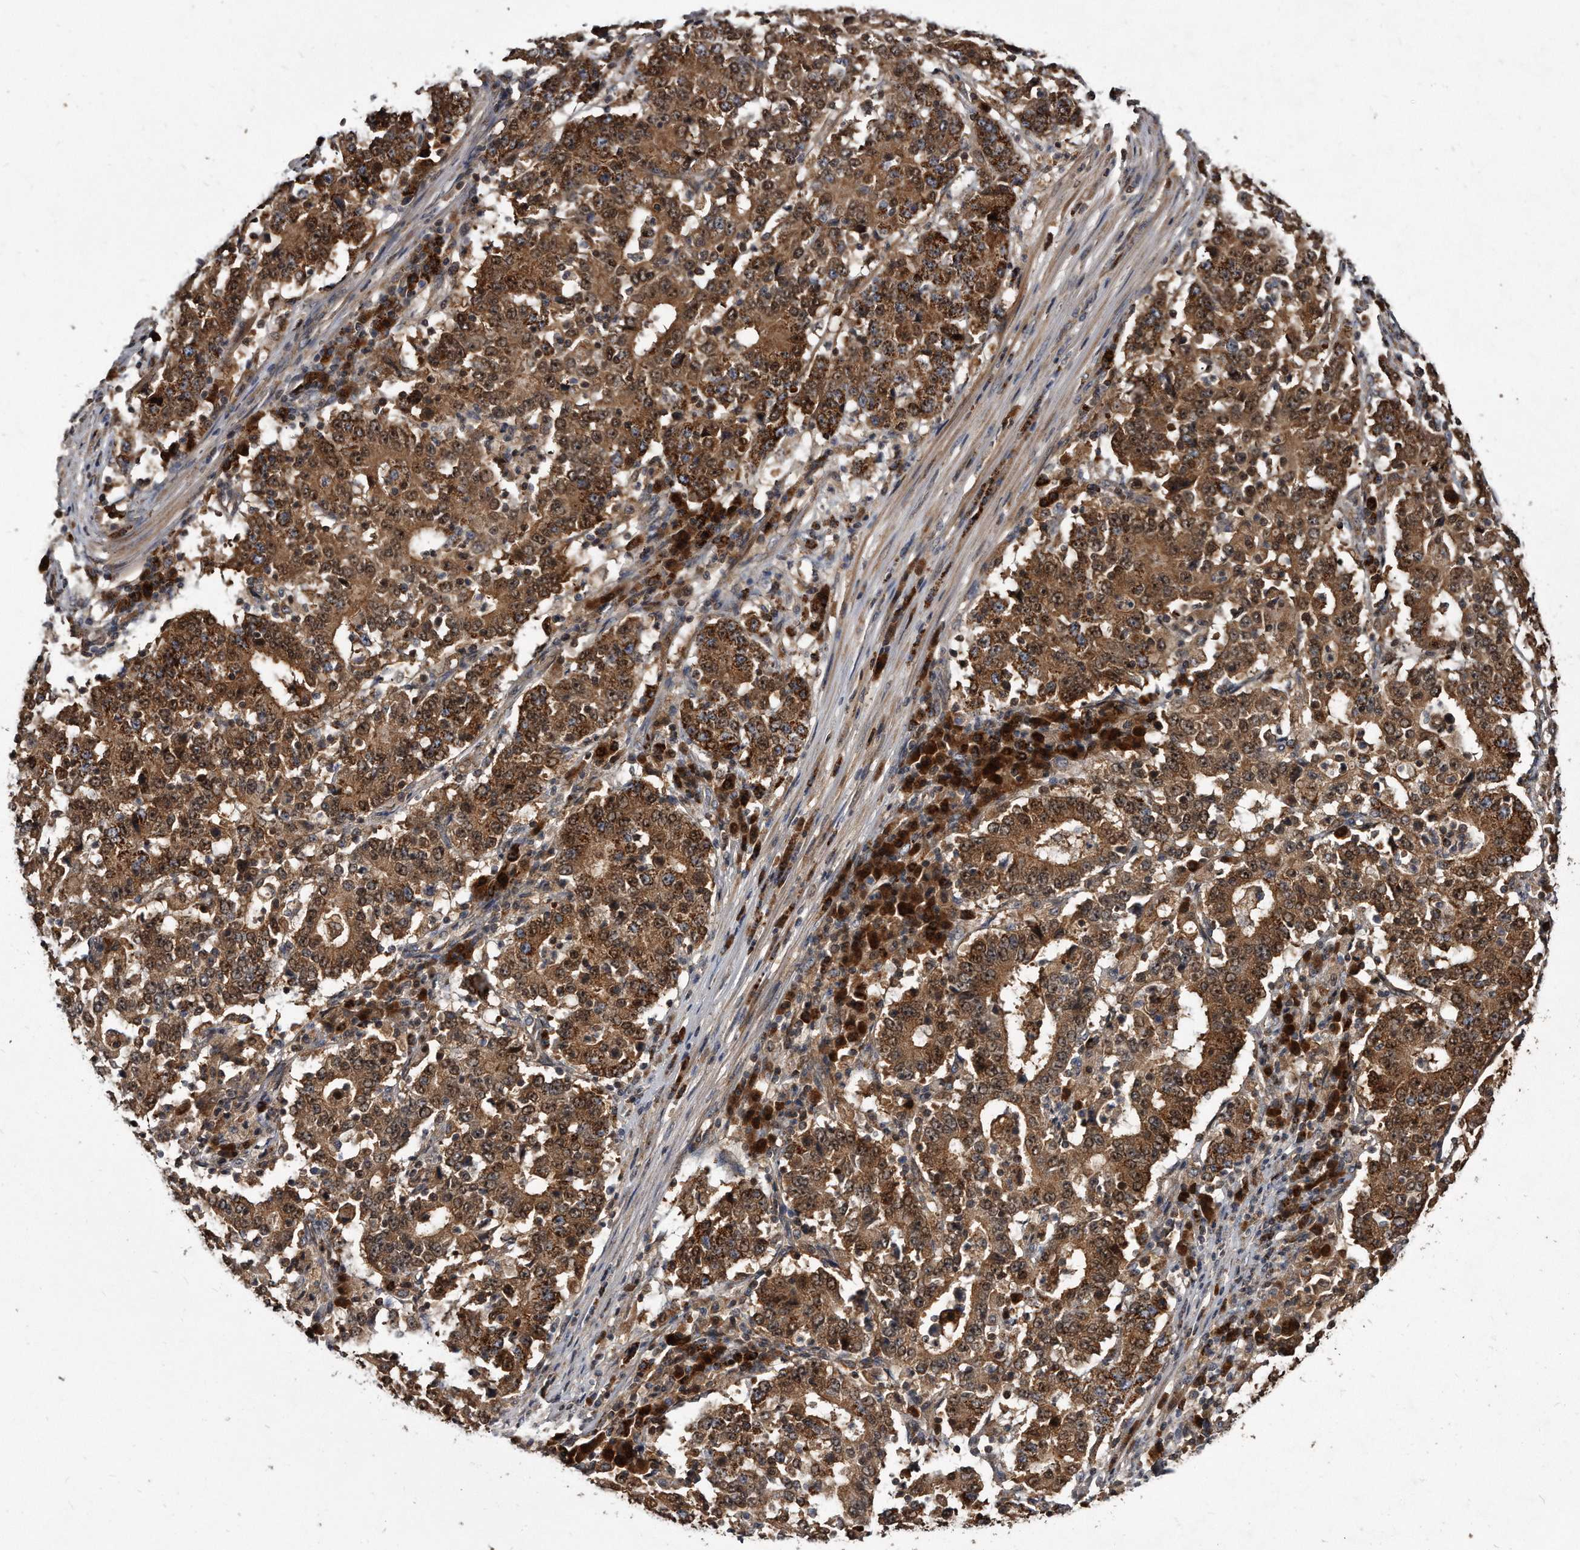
{"staining": {"intensity": "moderate", "quantity": ">75%", "location": "cytoplasmic/membranous,nuclear"}, "tissue": "stomach cancer", "cell_type": "Tumor cells", "image_type": "cancer", "snomed": [{"axis": "morphology", "description": "Adenocarcinoma, NOS"}, {"axis": "topography", "description": "Stomach"}], "caption": "Human stomach adenocarcinoma stained for a protein (brown) displays moderate cytoplasmic/membranous and nuclear positive positivity in approximately >75% of tumor cells.", "gene": "FAM136A", "patient": {"sex": "male", "age": 59}}